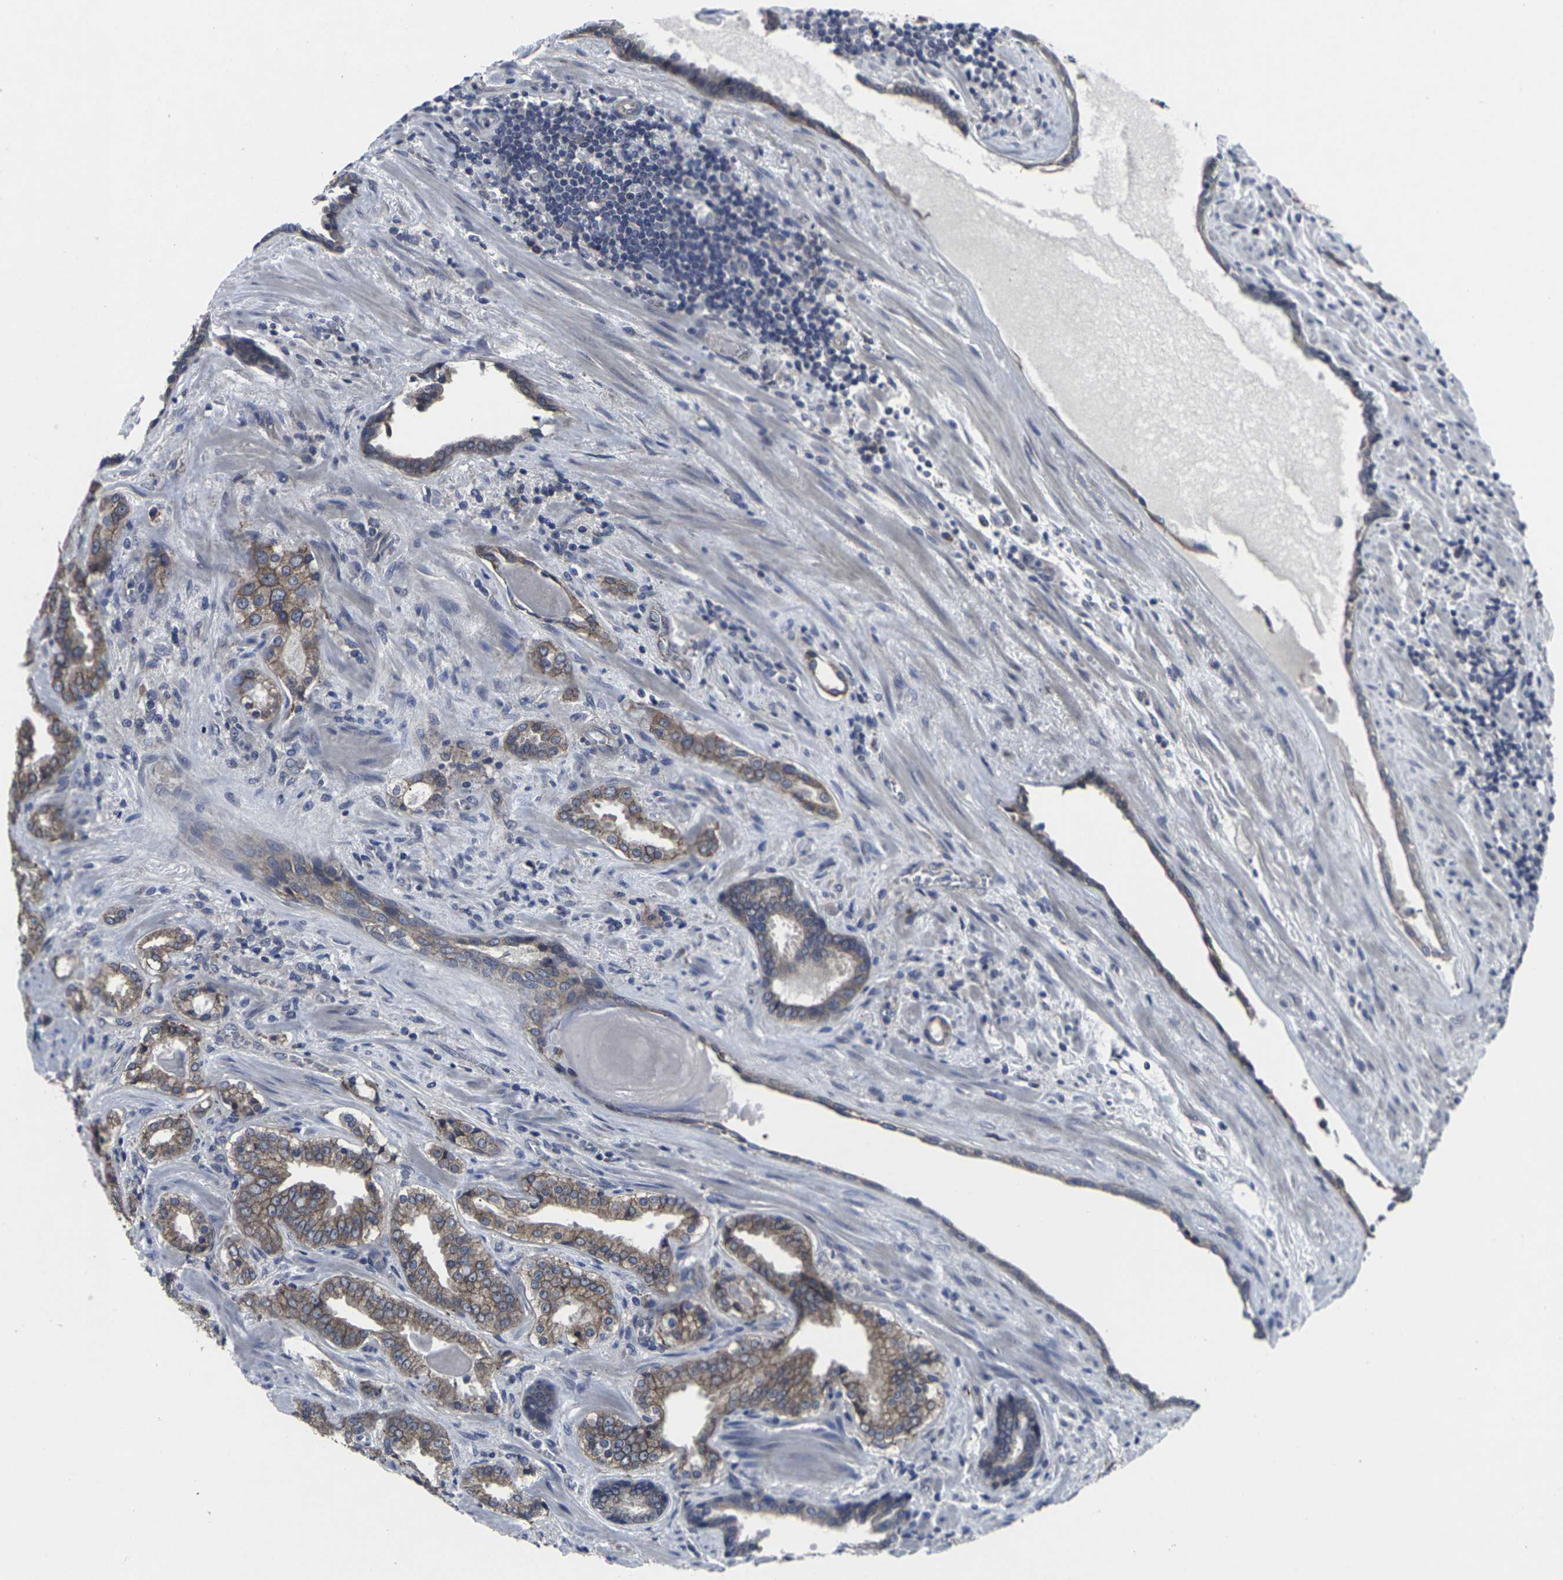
{"staining": {"intensity": "moderate", "quantity": ">75%", "location": "cytoplasmic/membranous"}, "tissue": "prostate cancer", "cell_type": "Tumor cells", "image_type": "cancer", "snomed": [{"axis": "morphology", "description": "Adenocarcinoma, Low grade"}, {"axis": "topography", "description": "Prostate"}], "caption": "A brown stain labels moderate cytoplasmic/membranous positivity of a protein in human prostate cancer tumor cells.", "gene": "MAPKAPK2", "patient": {"sex": "male", "age": 60}}